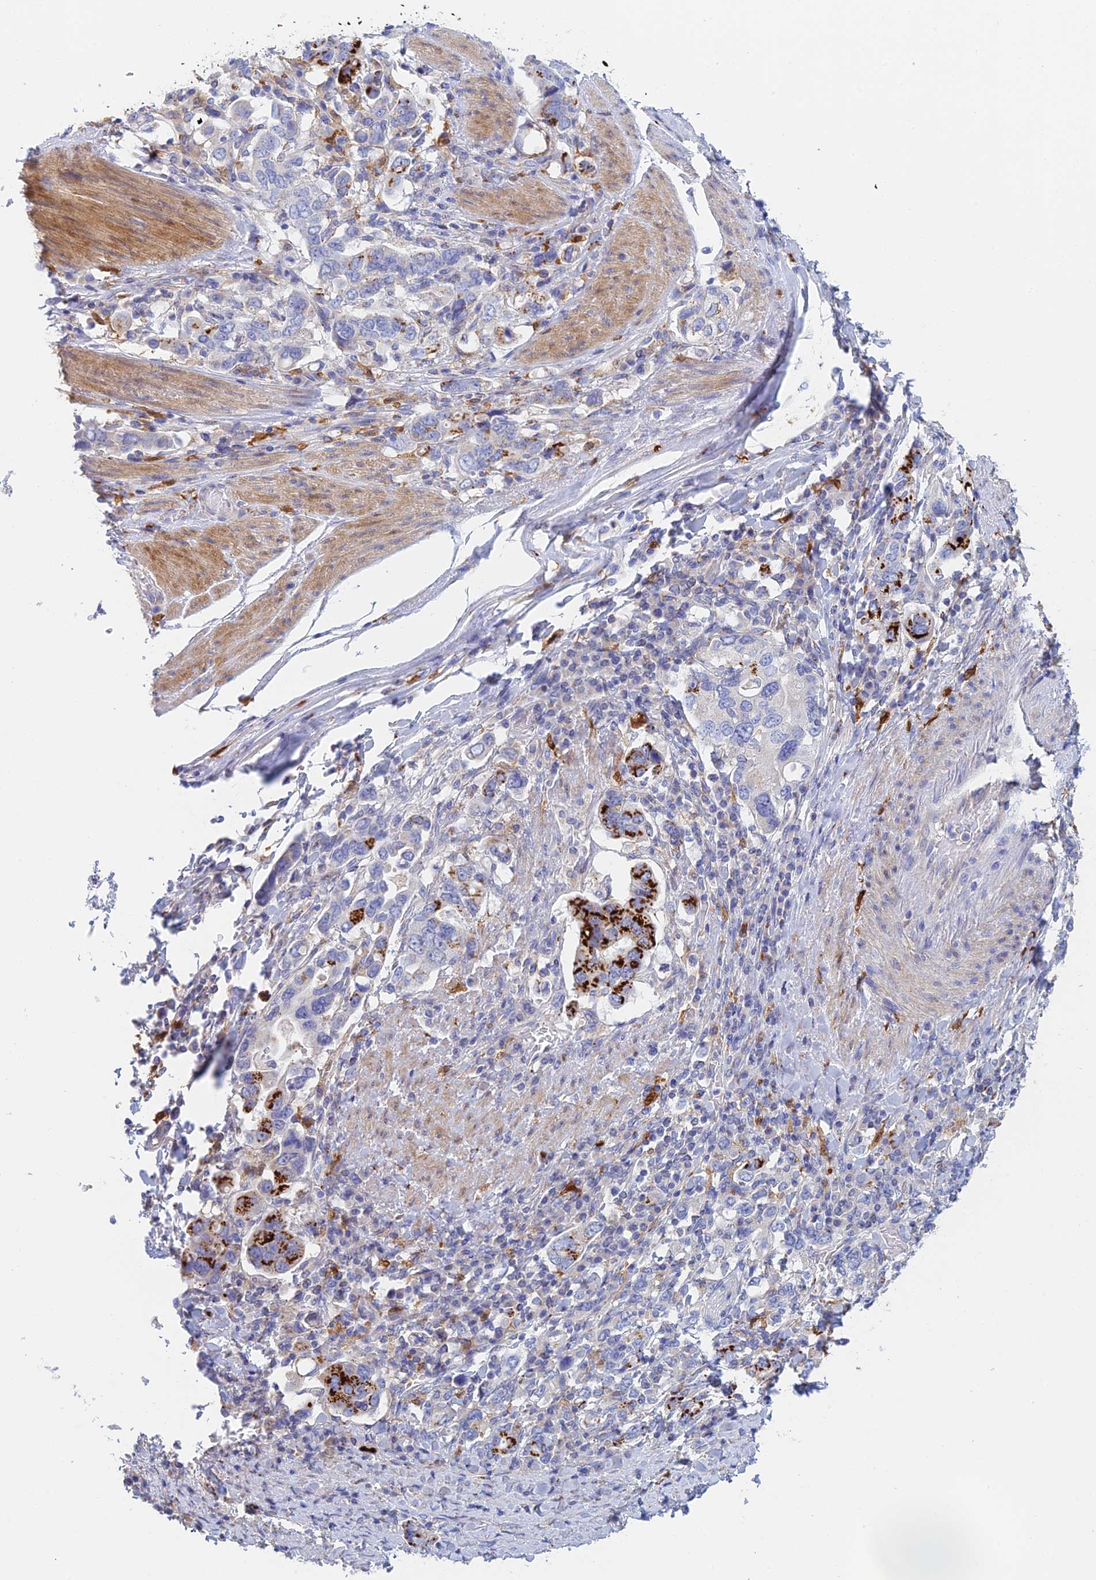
{"staining": {"intensity": "strong", "quantity": "25%-75%", "location": "cytoplasmic/membranous"}, "tissue": "stomach cancer", "cell_type": "Tumor cells", "image_type": "cancer", "snomed": [{"axis": "morphology", "description": "Adenocarcinoma, NOS"}, {"axis": "topography", "description": "Stomach, upper"}, {"axis": "topography", "description": "Stomach"}], "caption": "Tumor cells demonstrate high levels of strong cytoplasmic/membranous expression in about 25%-75% of cells in human stomach cancer. The staining was performed using DAB (3,3'-diaminobenzidine), with brown indicating positive protein expression. Nuclei are stained blue with hematoxylin.", "gene": "SLC24A3", "patient": {"sex": "male", "age": 62}}